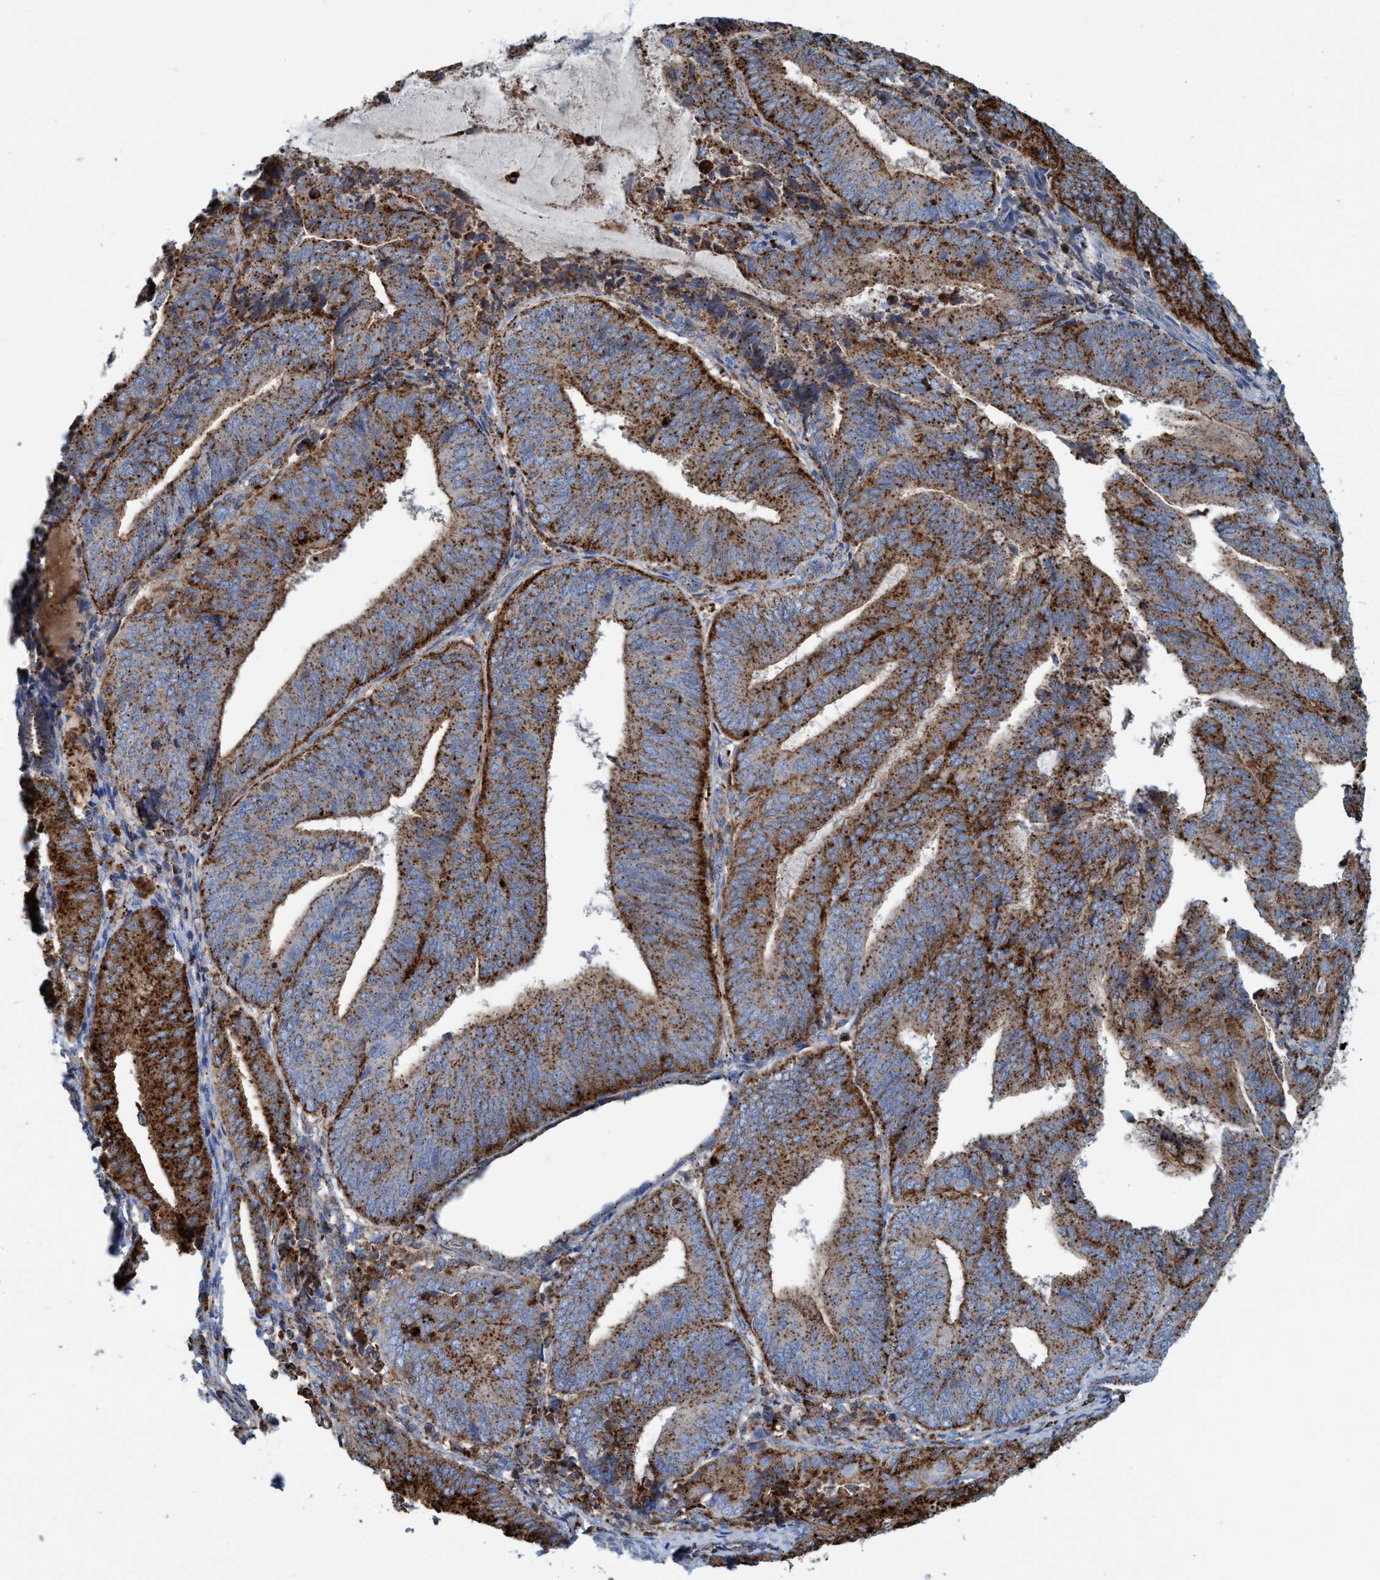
{"staining": {"intensity": "strong", "quantity": ">75%", "location": "cytoplasmic/membranous"}, "tissue": "endometrial cancer", "cell_type": "Tumor cells", "image_type": "cancer", "snomed": [{"axis": "morphology", "description": "Adenocarcinoma, NOS"}, {"axis": "topography", "description": "Endometrium"}], "caption": "Immunohistochemistry (IHC) (DAB (3,3'-diaminobenzidine)) staining of human endometrial adenocarcinoma demonstrates strong cytoplasmic/membranous protein expression in about >75% of tumor cells.", "gene": "TRIM65", "patient": {"sex": "female", "age": 81}}